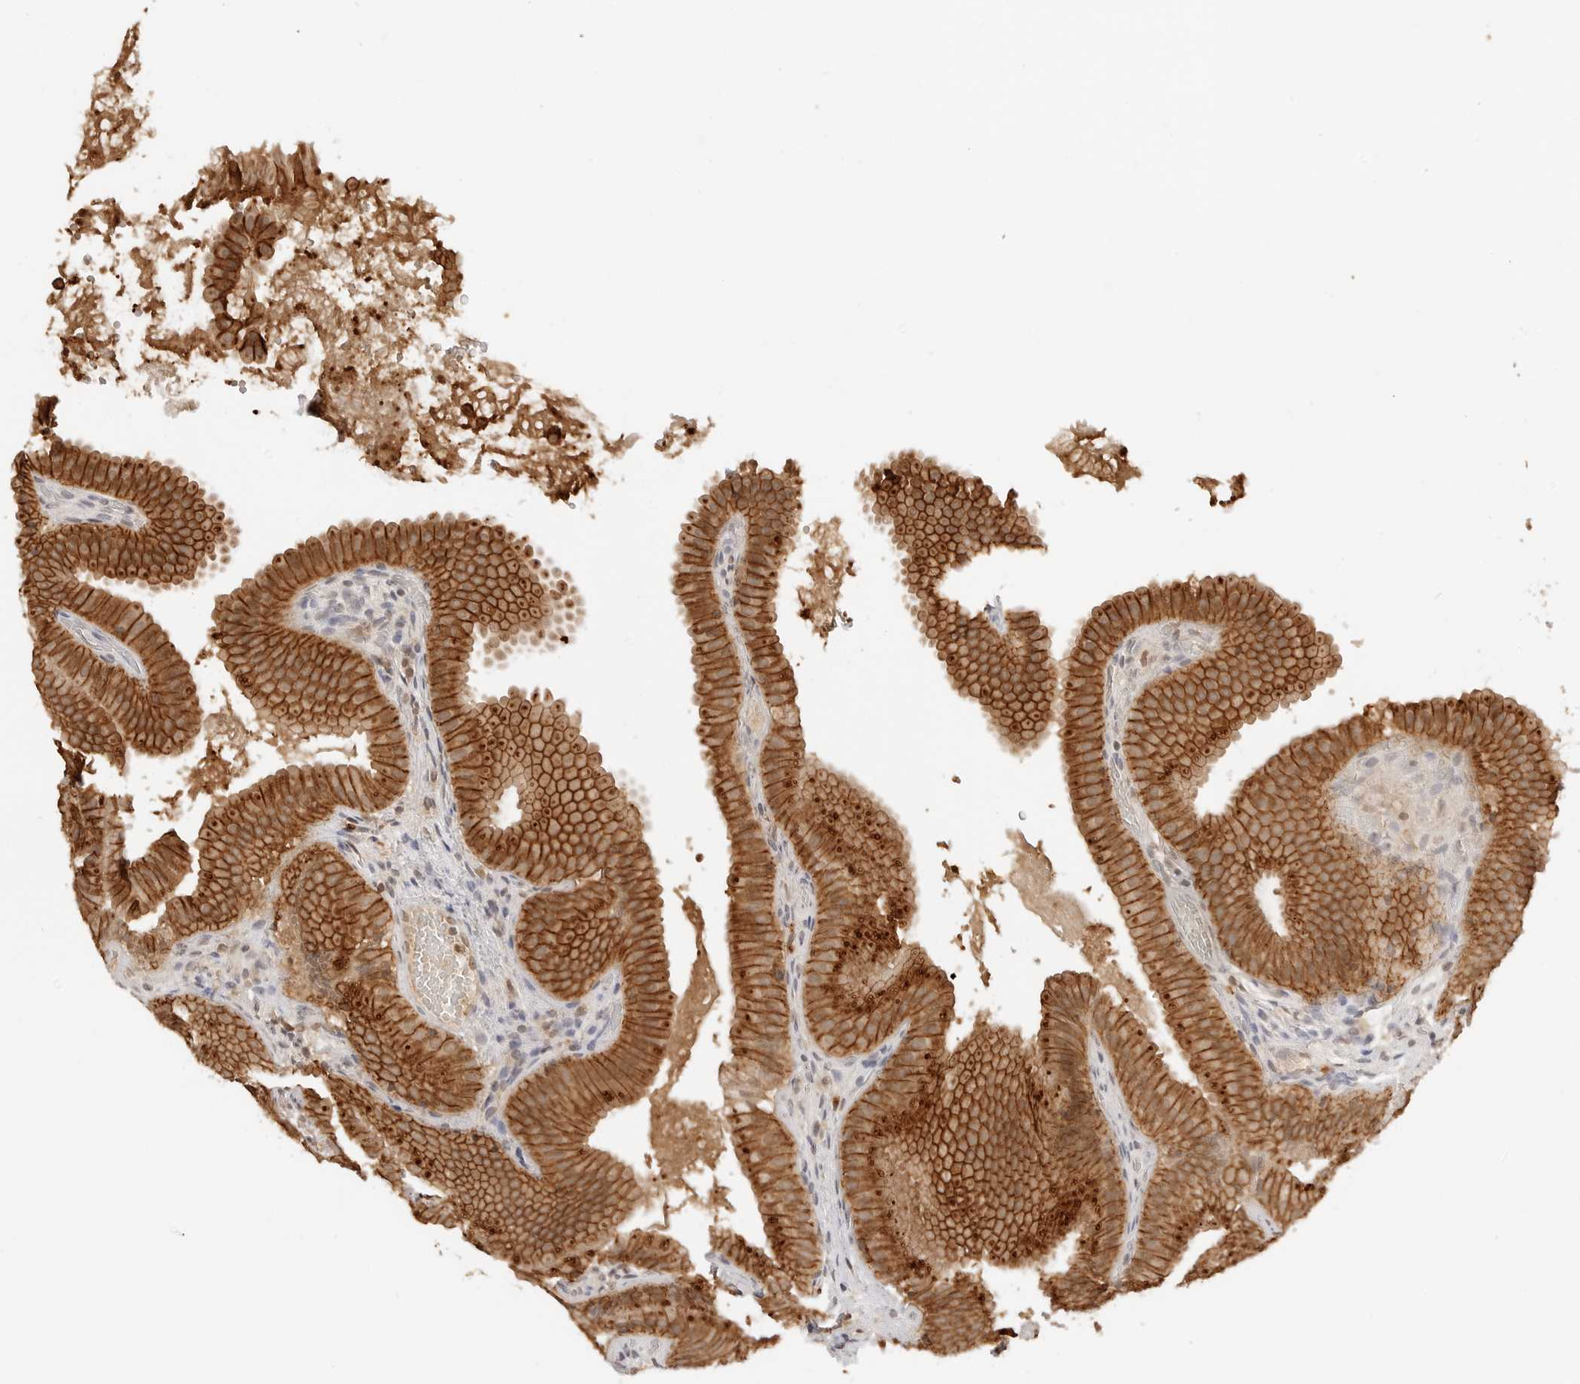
{"staining": {"intensity": "strong", "quantity": ">75%", "location": "cytoplasmic/membranous"}, "tissue": "gallbladder", "cell_type": "Glandular cells", "image_type": "normal", "snomed": [{"axis": "morphology", "description": "Normal tissue, NOS"}, {"axis": "topography", "description": "Gallbladder"}], "caption": "A brown stain labels strong cytoplasmic/membranous staining of a protein in glandular cells of unremarkable gallbladder. The protein of interest is stained brown, and the nuclei are stained in blue (DAB IHC with brightfield microscopy, high magnification).", "gene": "EPHA1", "patient": {"sex": "female", "age": 30}}